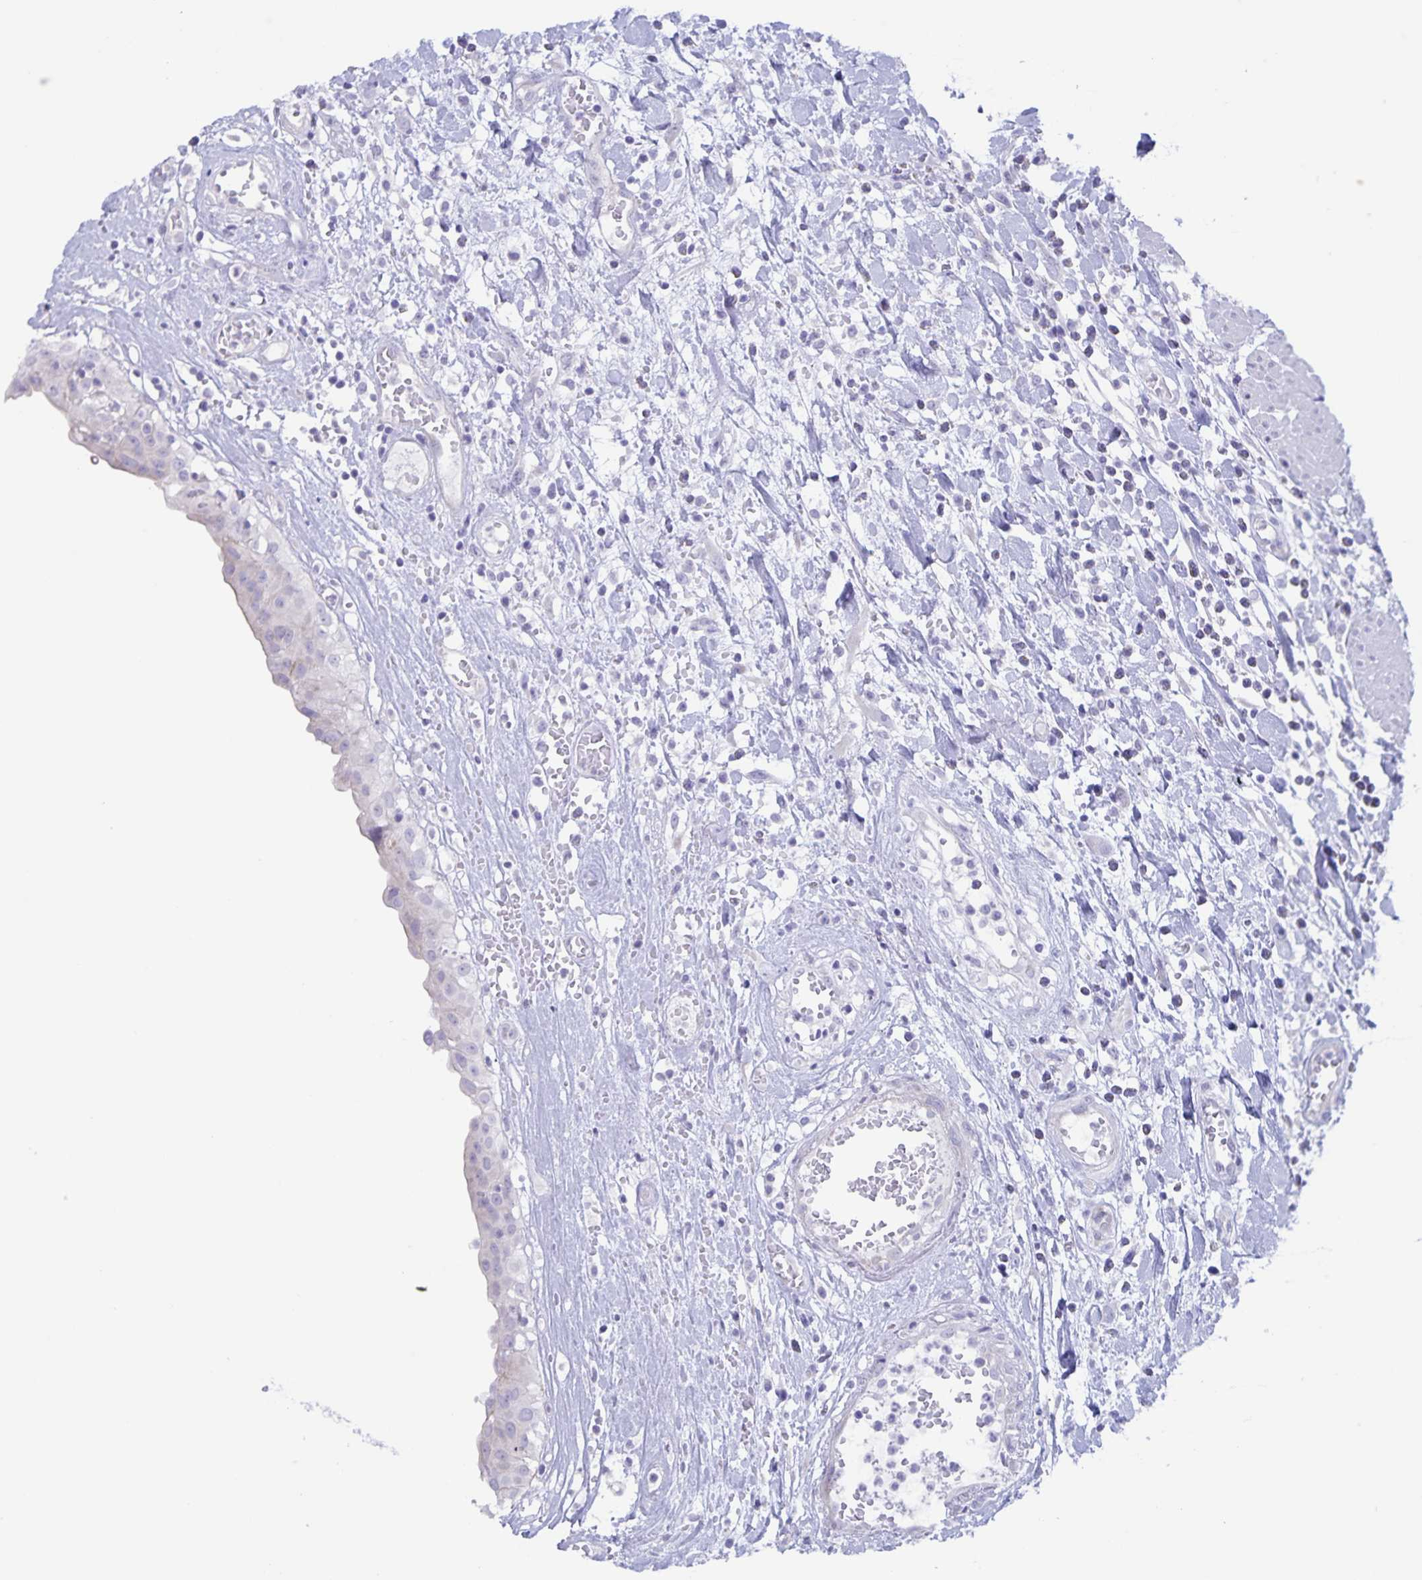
{"staining": {"intensity": "weak", "quantity": "25%-75%", "location": "cytoplasmic/membranous"}, "tissue": "urinary bladder", "cell_type": "Urothelial cells", "image_type": "normal", "snomed": [{"axis": "morphology", "description": "Normal tissue, NOS"}, {"axis": "topography", "description": "Urinary bladder"}], "caption": "Protein staining displays weak cytoplasmic/membranous staining in about 25%-75% of urothelial cells in benign urinary bladder. The staining was performed using DAB, with brown indicating positive protein expression. Nuclei are stained blue with hematoxylin.", "gene": "AQP4", "patient": {"sex": "male", "age": 64}}